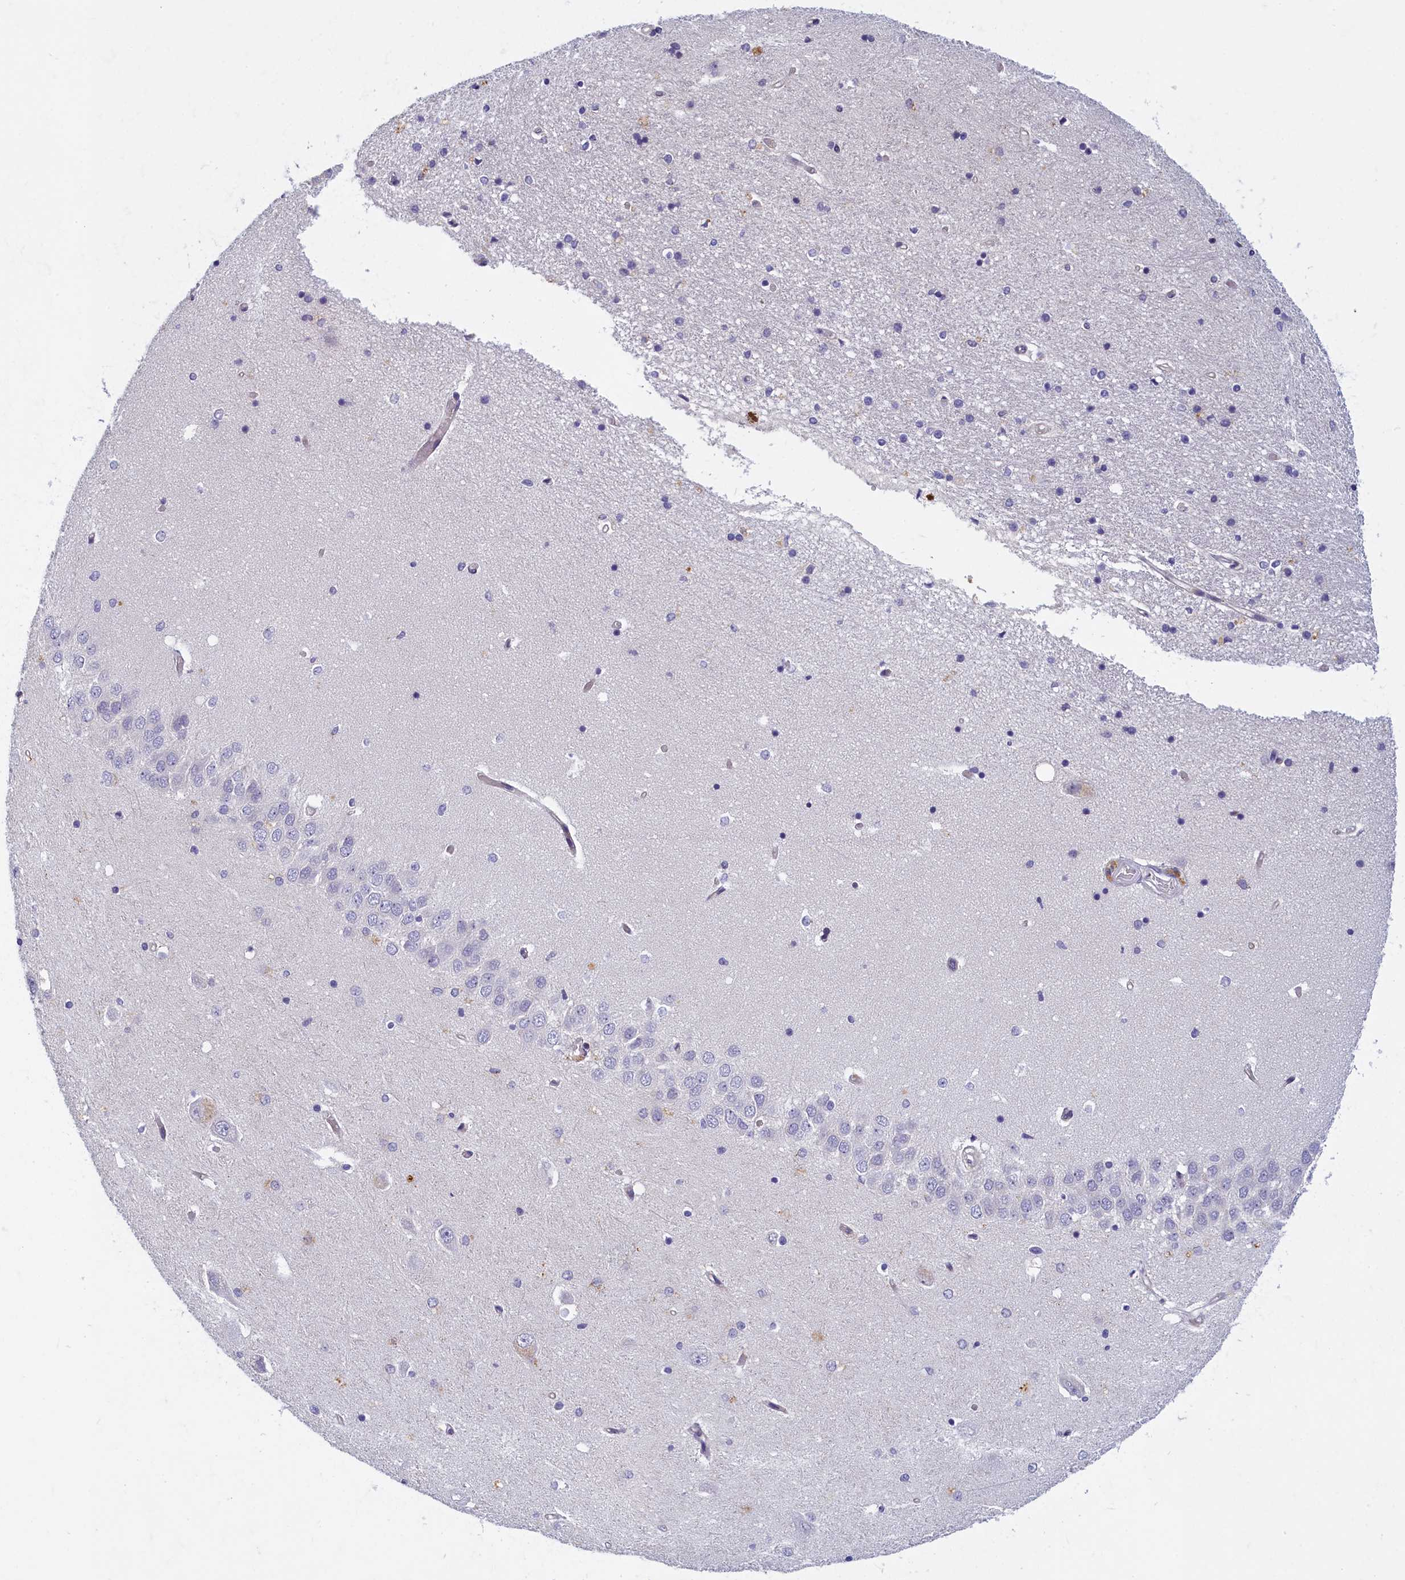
{"staining": {"intensity": "negative", "quantity": "none", "location": "none"}, "tissue": "hippocampus", "cell_type": "Glial cells", "image_type": "normal", "snomed": [{"axis": "morphology", "description": "Normal tissue, NOS"}, {"axis": "topography", "description": "Hippocampus"}], "caption": "The image displays no significant expression in glial cells of hippocampus. Nuclei are stained in blue.", "gene": "NOL10", "patient": {"sex": "male", "age": 45}}